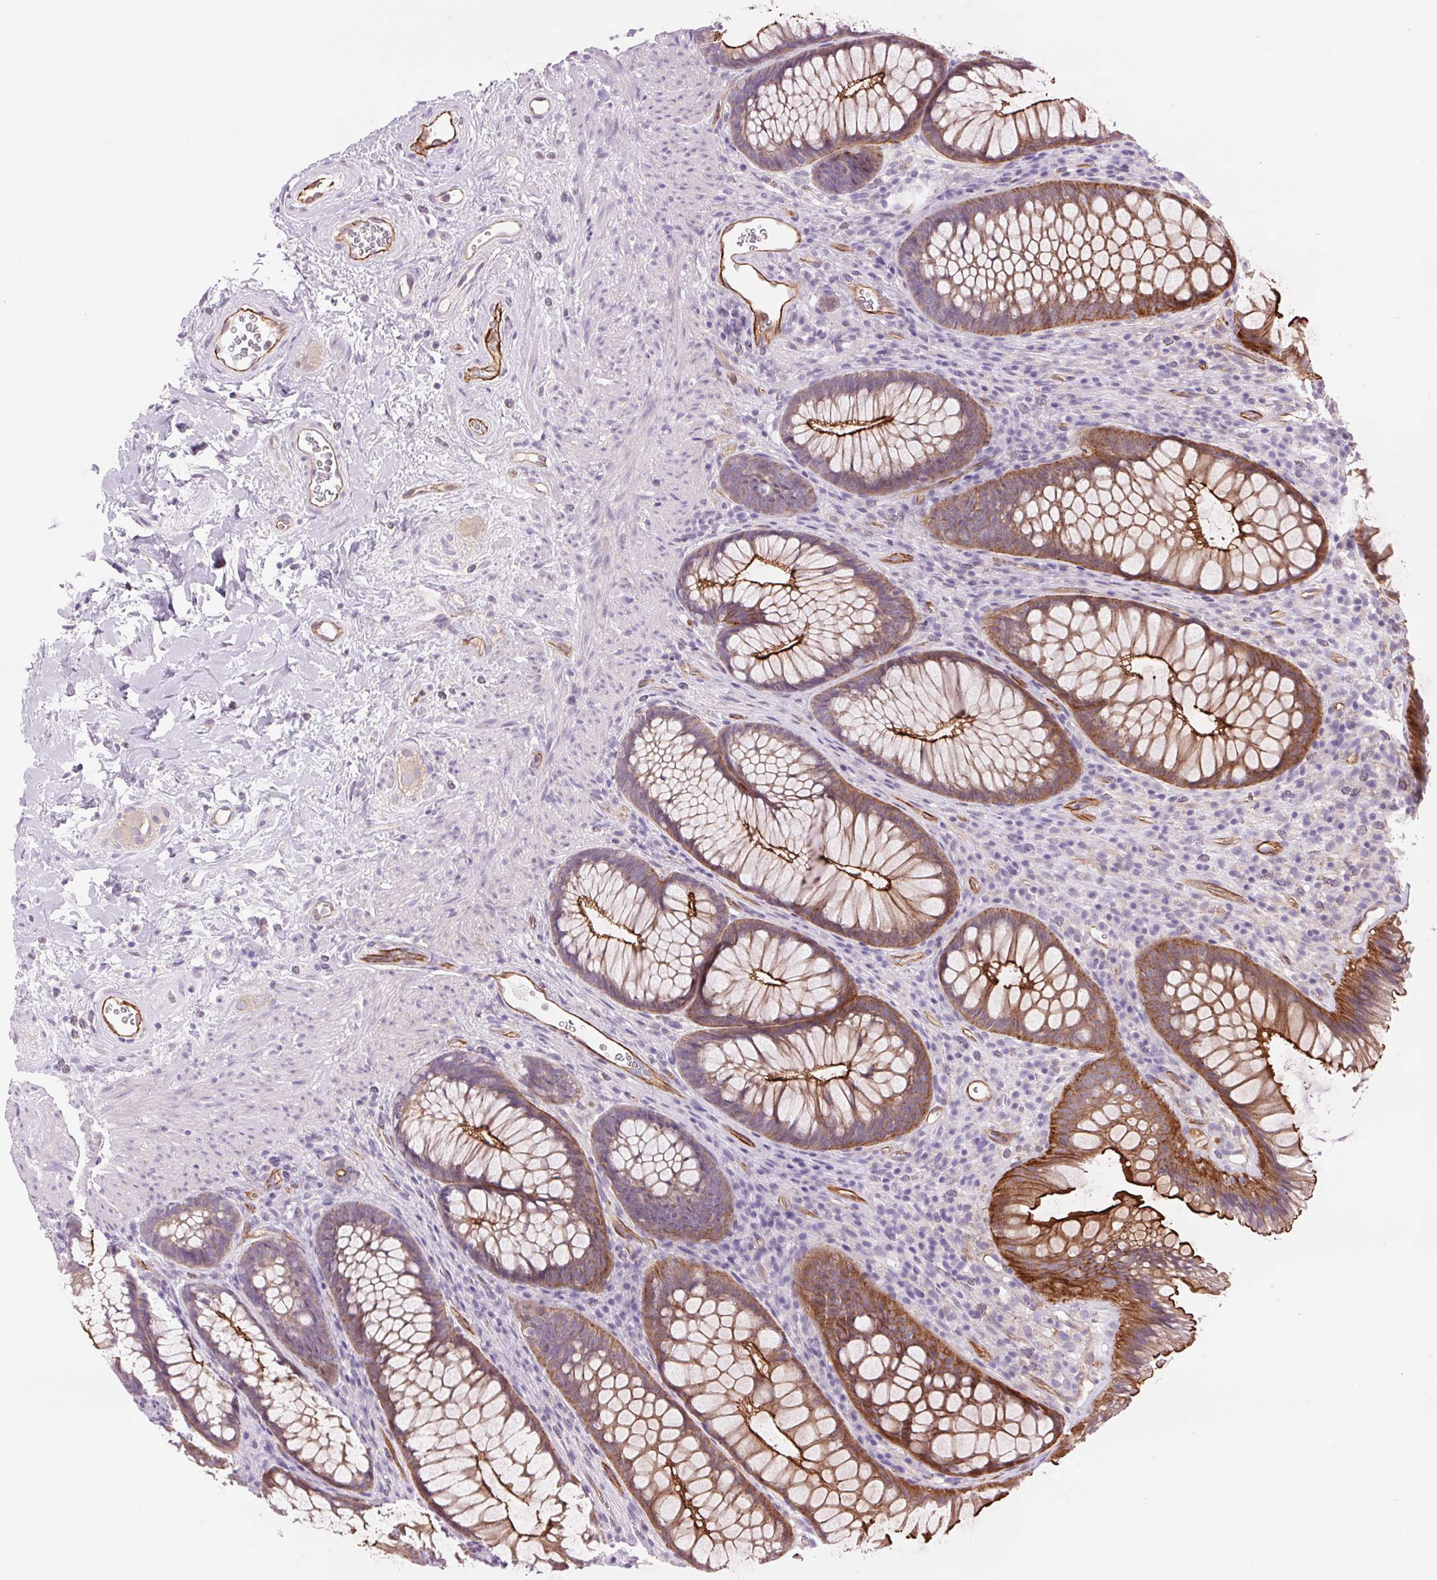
{"staining": {"intensity": "strong", "quantity": "25%-75%", "location": "cytoplasmic/membranous"}, "tissue": "rectum", "cell_type": "Glandular cells", "image_type": "normal", "snomed": [{"axis": "morphology", "description": "Normal tissue, NOS"}, {"axis": "topography", "description": "Smooth muscle"}, {"axis": "topography", "description": "Rectum"}], "caption": "A high-resolution image shows IHC staining of normal rectum, which shows strong cytoplasmic/membranous positivity in about 25%-75% of glandular cells. The protein of interest is shown in brown color, while the nuclei are stained blue.", "gene": "DIXDC1", "patient": {"sex": "male", "age": 53}}